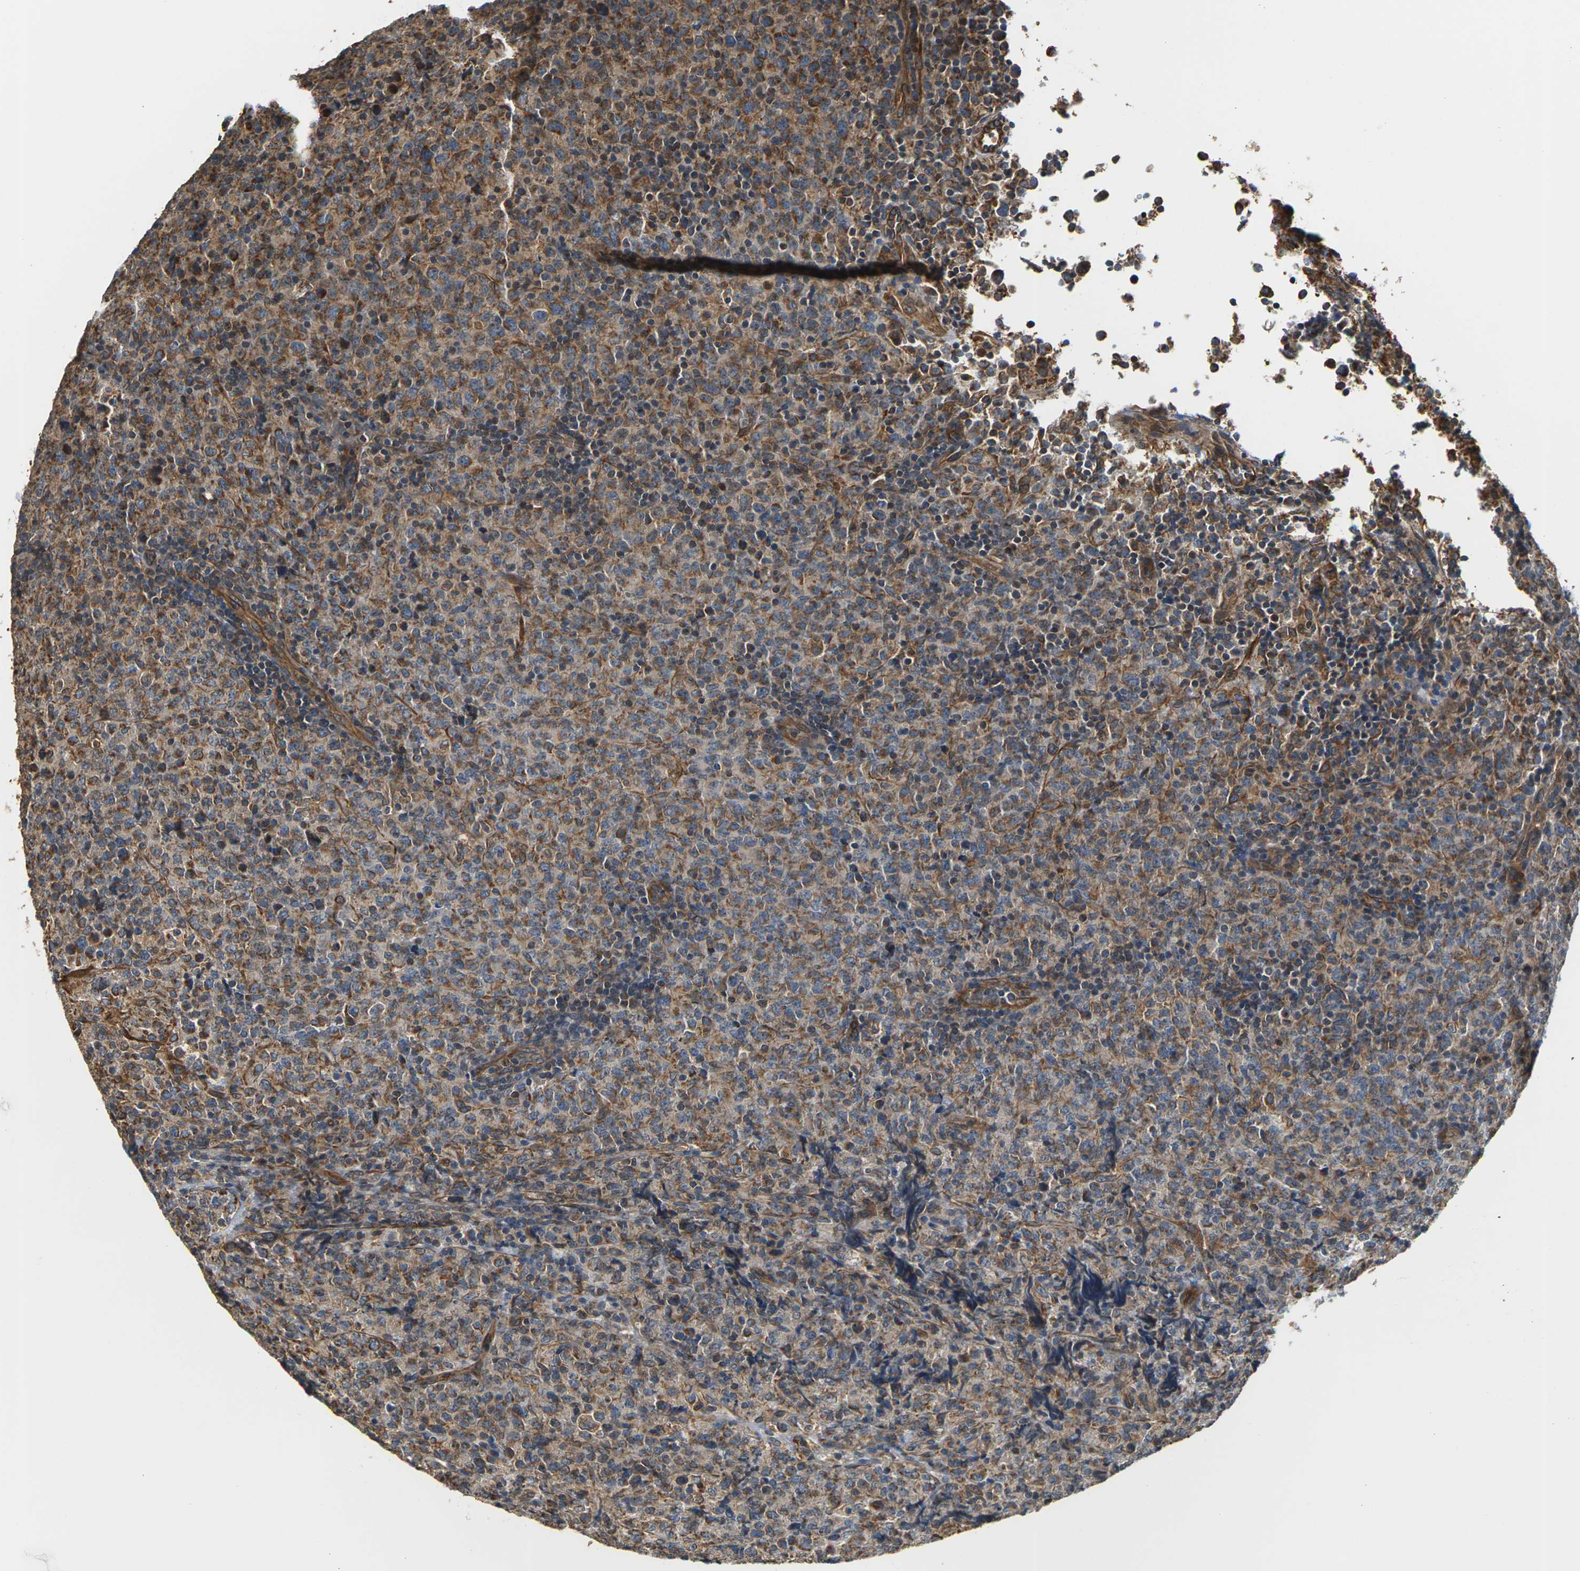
{"staining": {"intensity": "moderate", "quantity": ">75%", "location": "cytoplasmic/membranous"}, "tissue": "lymphoma", "cell_type": "Tumor cells", "image_type": "cancer", "snomed": [{"axis": "morphology", "description": "Malignant lymphoma, non-Hodgkin's type, High grade"}, {"axis": "topography", "description": "Tonsil"}], "caption": "Lymphoma stained with immunohistochemistry displays moderate cytoplasmic/membranous positivity in approximately >75% of tumor cells.", "gene": "PCDHB4", "patient": {"sex": "female", "age": 36}}